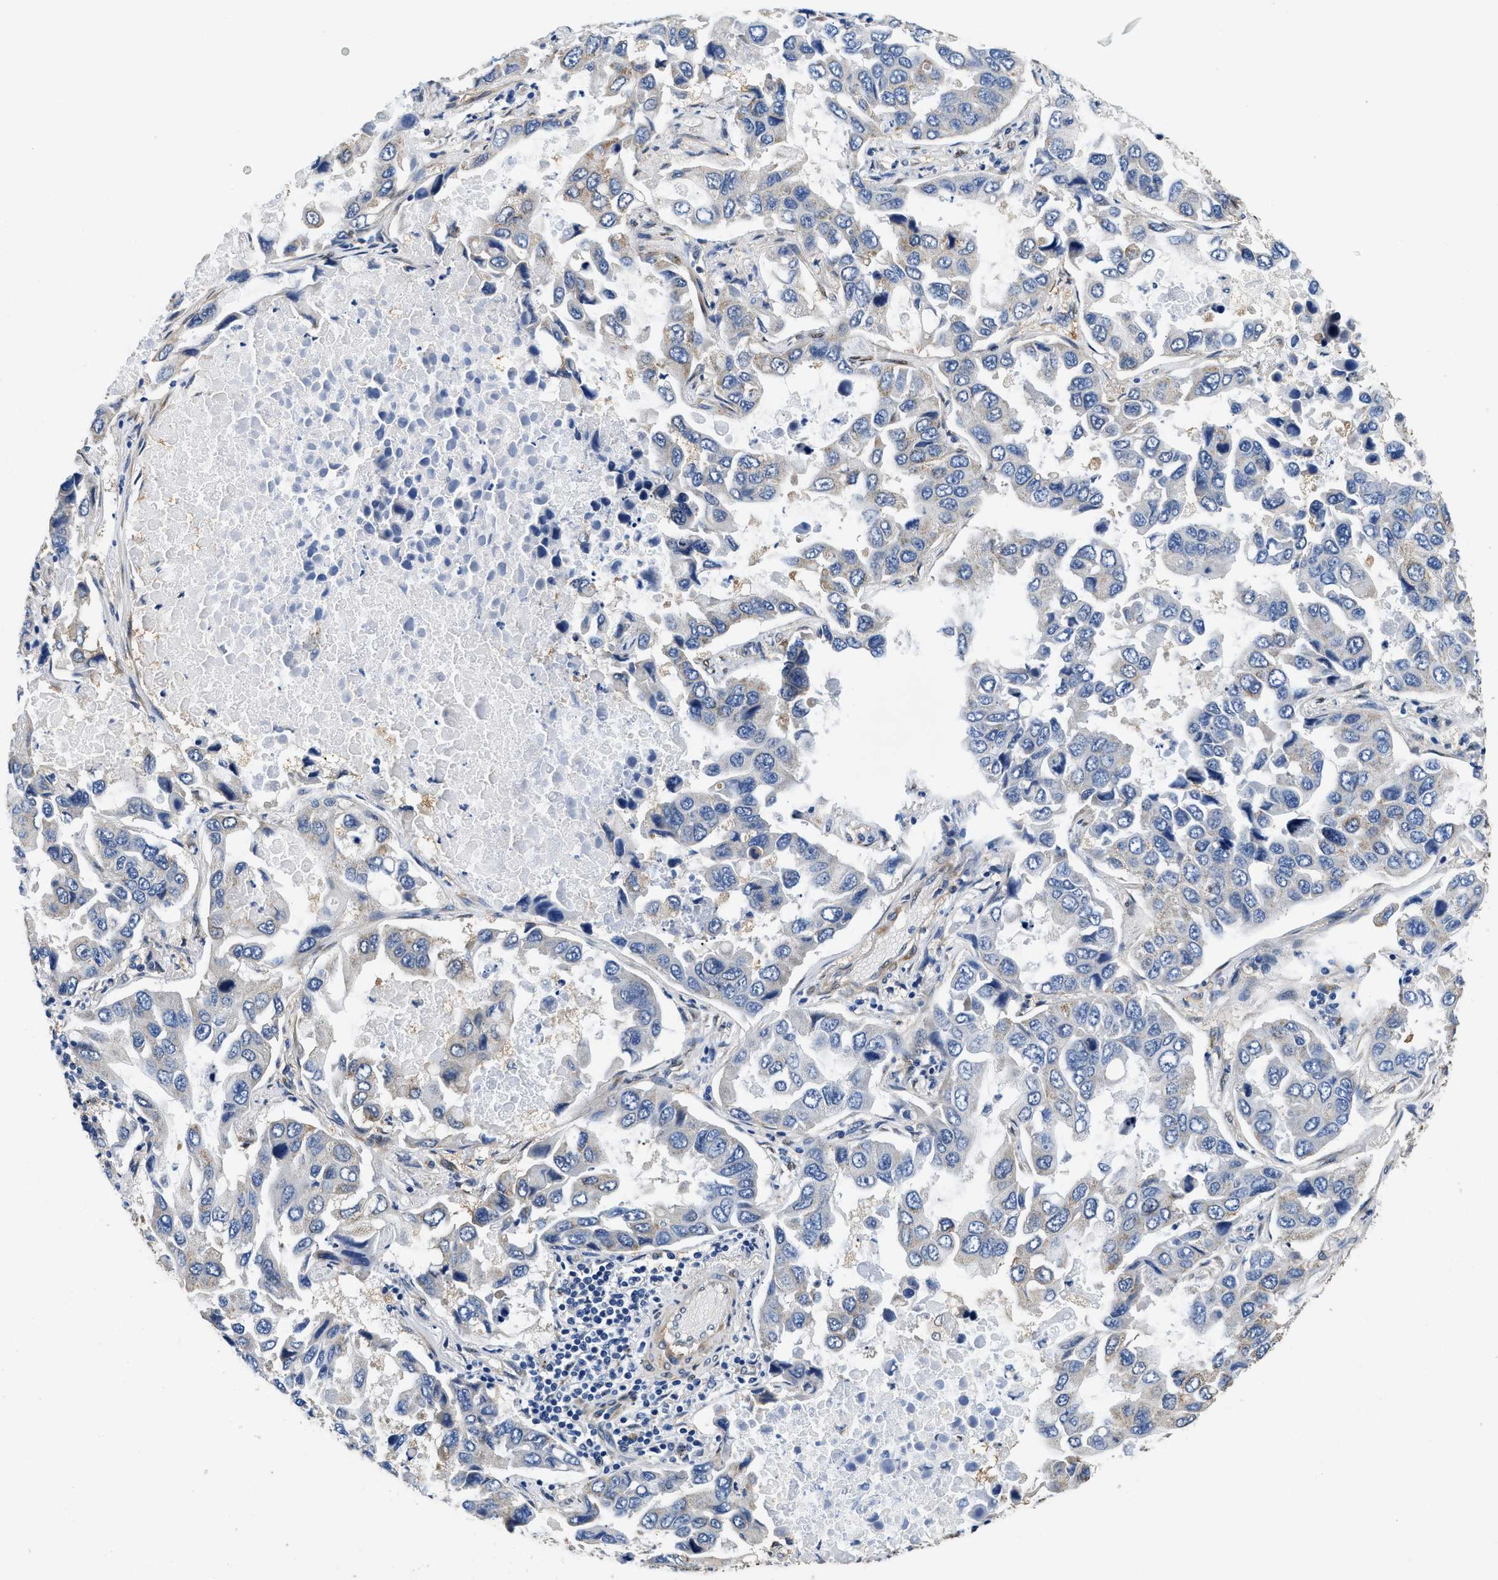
{"staining": {"intensity": "negative", "quantity": "none", "location": "none"}, "tissue": "lung cancer", "cell_type": "Tumor cells", "image_type": "cancer", "snomed": [{"axis": "morphology", "description": "Adenocarcinoma, NOS"}, {"axis": "topography", "description": "Lung"}], "caption": "IHC histopathology image of neoplastic tissue: lung cancer (adenocarcinoma) stained with DAB exhibits no significant protein expression in tumor cells.", "gene": "RAPH1", "patient": {"sex": "male", "age": 64}}